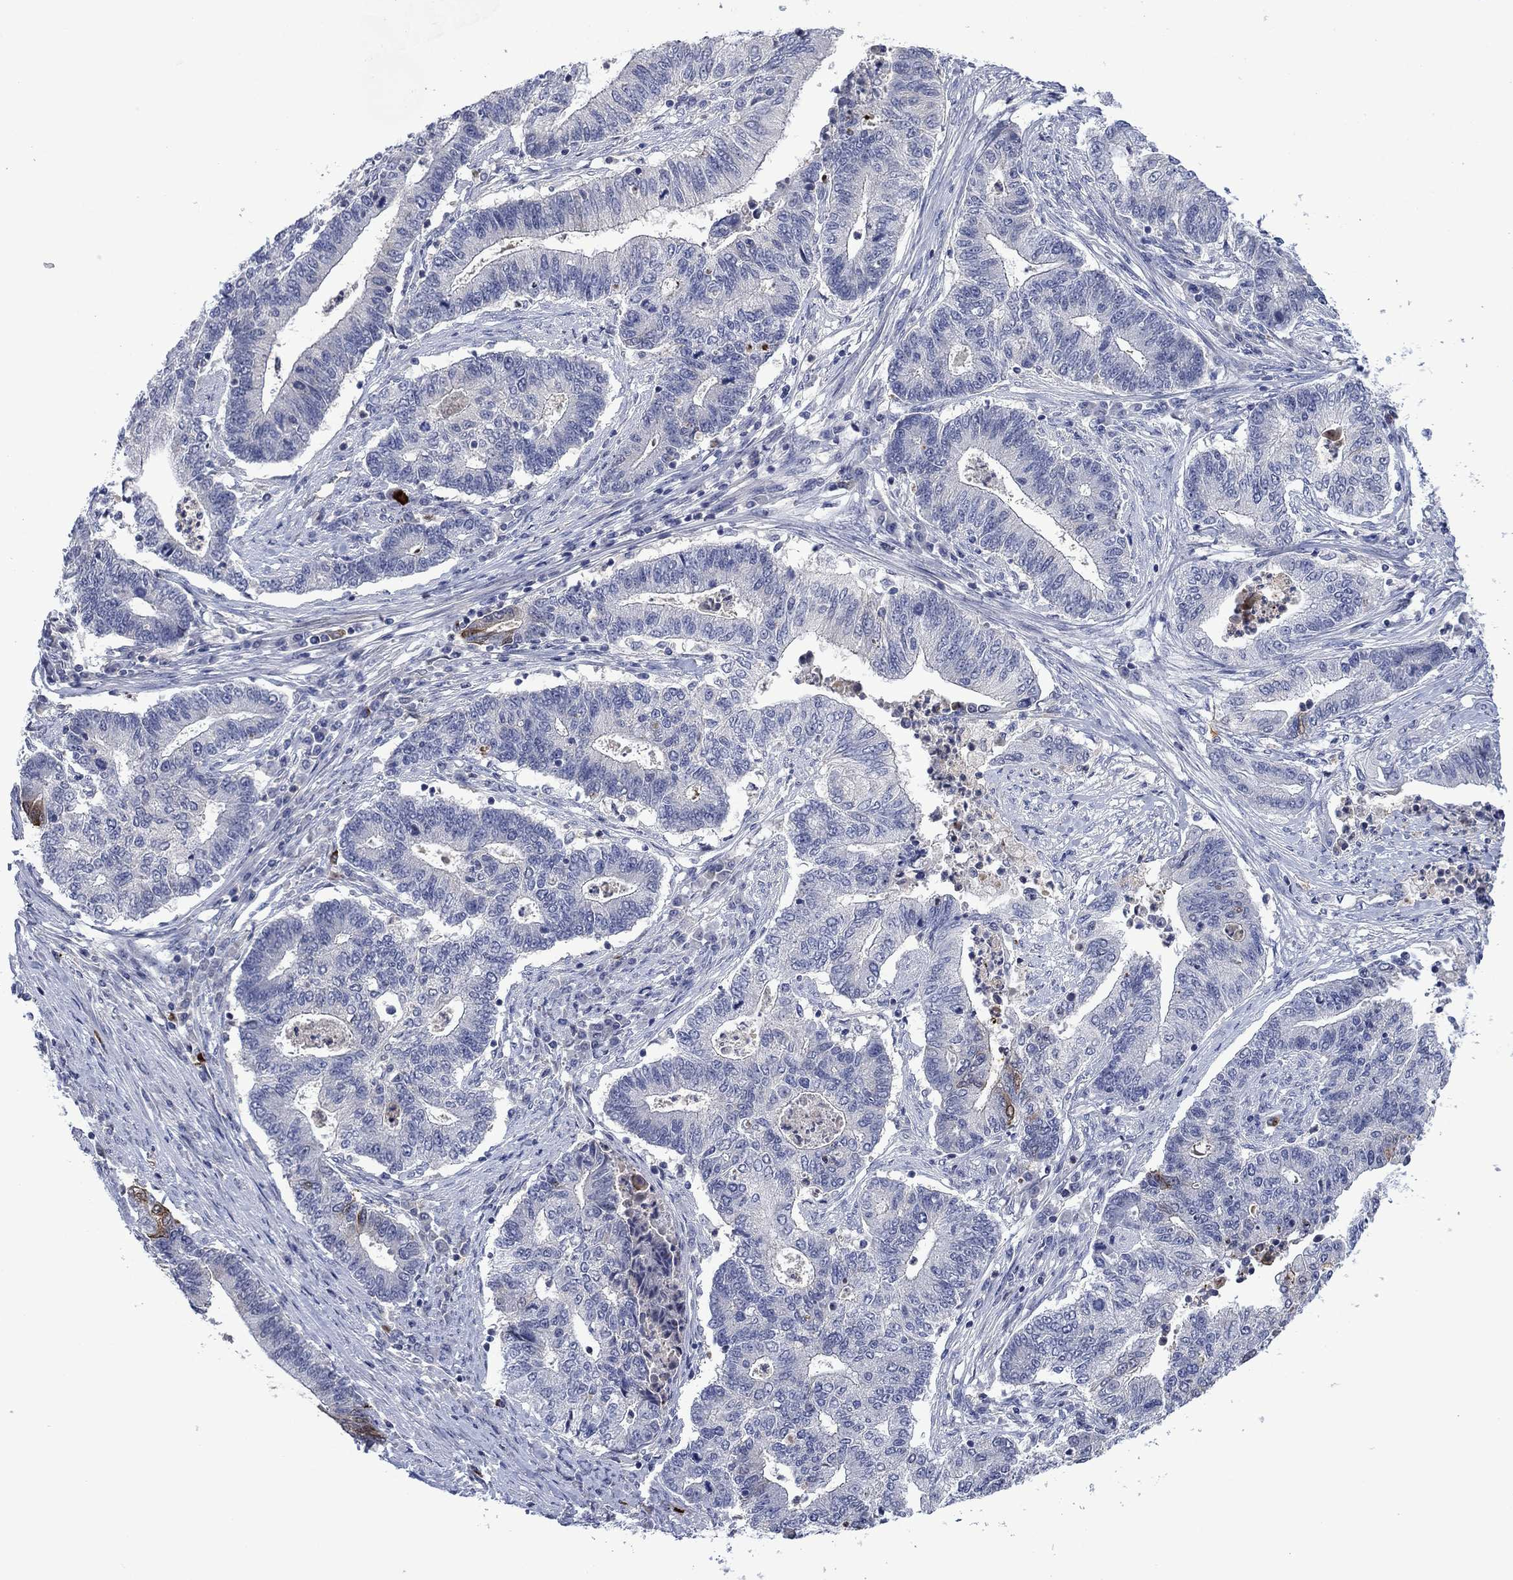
{"staining": {"intensity": "strong", "quantity": "<25%", "location": "cytoplasmic/membranous"}, "tissue": "endometrial cancer", "cell_type": "Tumor cells", "image_type": "cancer", "snomed": [{"axis": "morphology", "description": "Adenocarcinoma, NOS"}, {"axis": "topography", "description": "Uterus"}, {"axis": "topography", "description": "Endometrium"}], "caption": "Strong cytoplasmic/membranous staining for a protein is seen in about <25% of tumor cells of adenocarcinoma (endometrial) using IHC.", "gene": "AGL", "patient": {"sex": "female", "age": 54}}